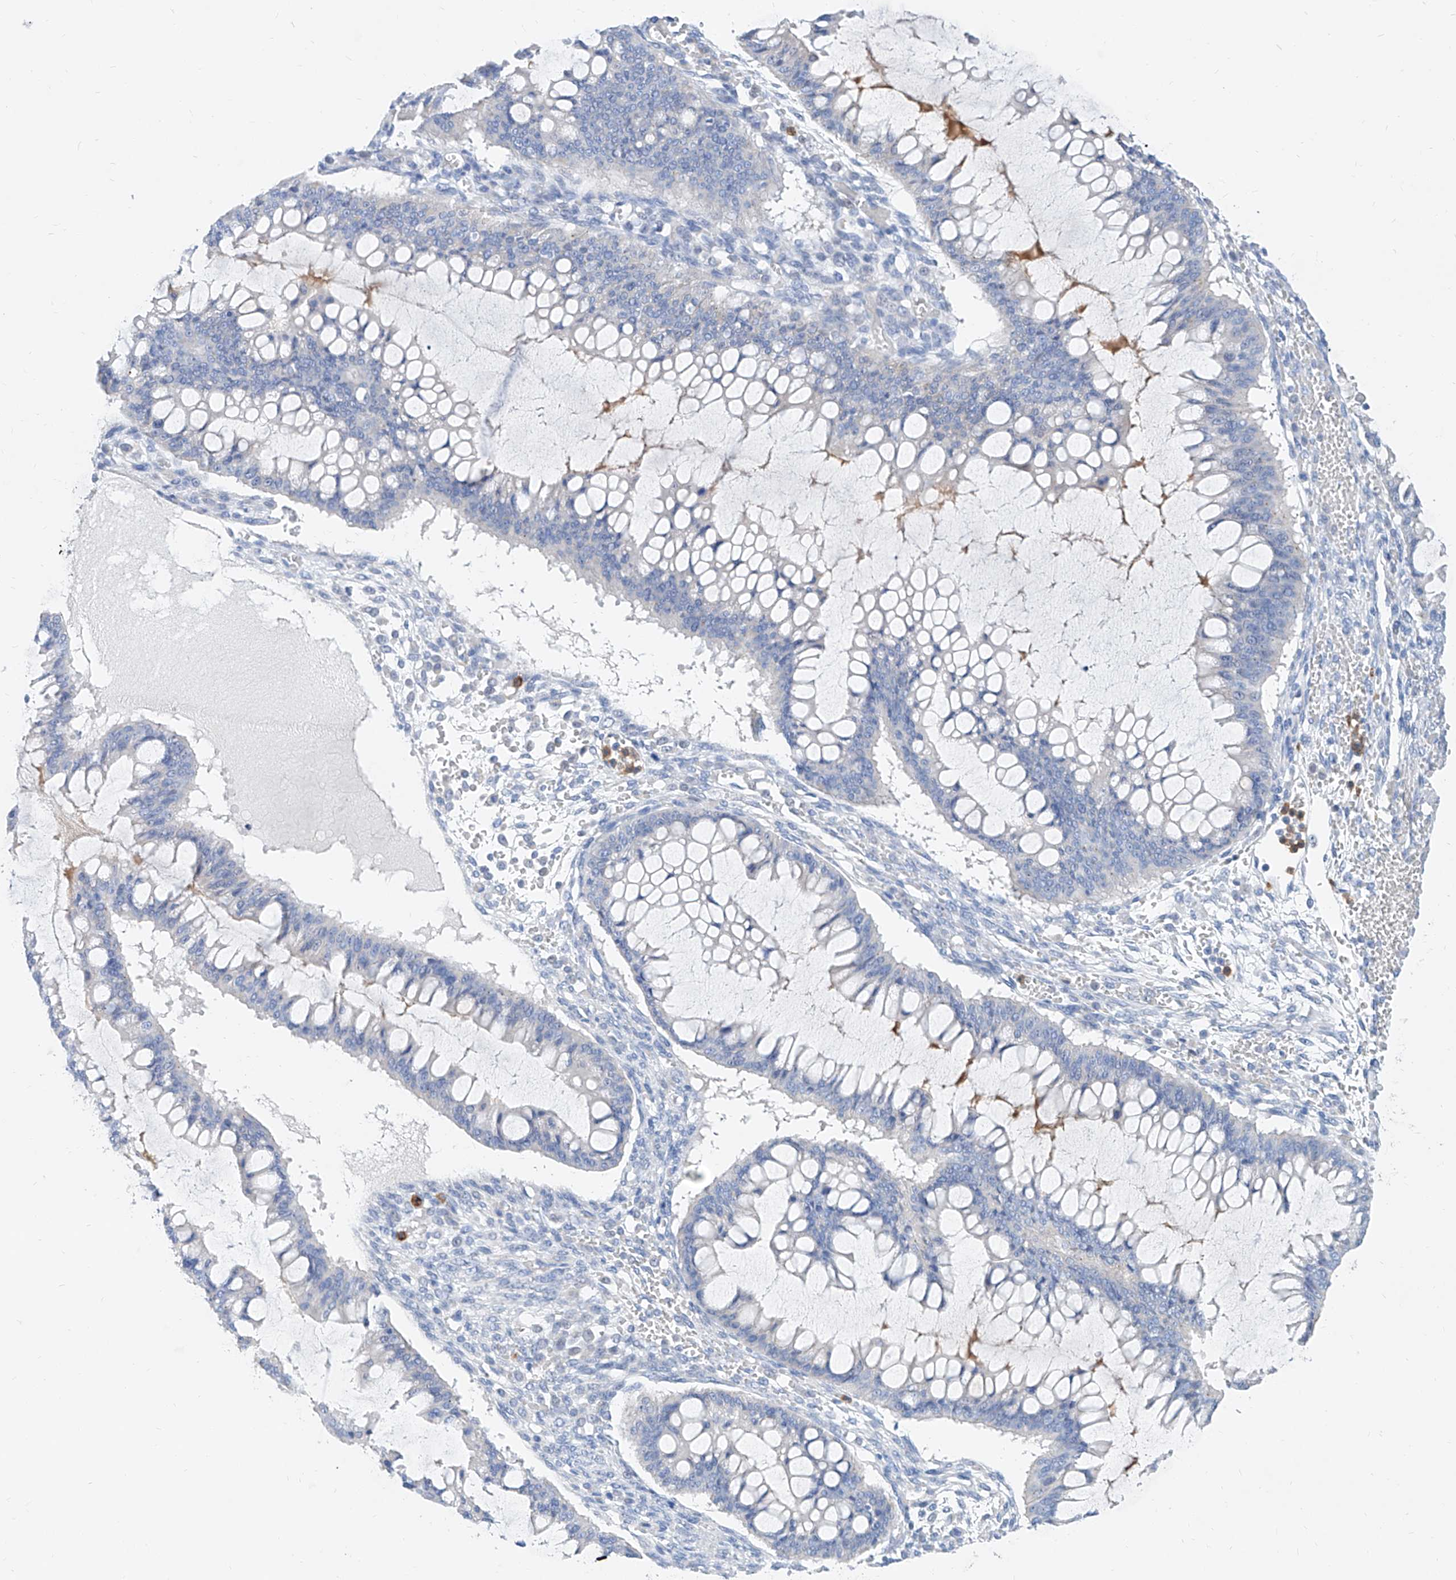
{"staining": {"intensity": "negative", "quantity": "none", "location": "none"}, "tissue": "ovarian cancer", "cell_type": "Tumor cells", "image_type": "cancer", "snomed": [{"axis": "morphology", "description": "Cystadenocarcinoma, mucinous, NOS"}, {"axis": "topography", "description": "Ovary"}], "caption": "Human ovarian cancer stained for a protein using IHC demonstrates no staining in tumor cells.", "gene": "SLC25A29", "patient": {"sex": "female", "age": 73}}